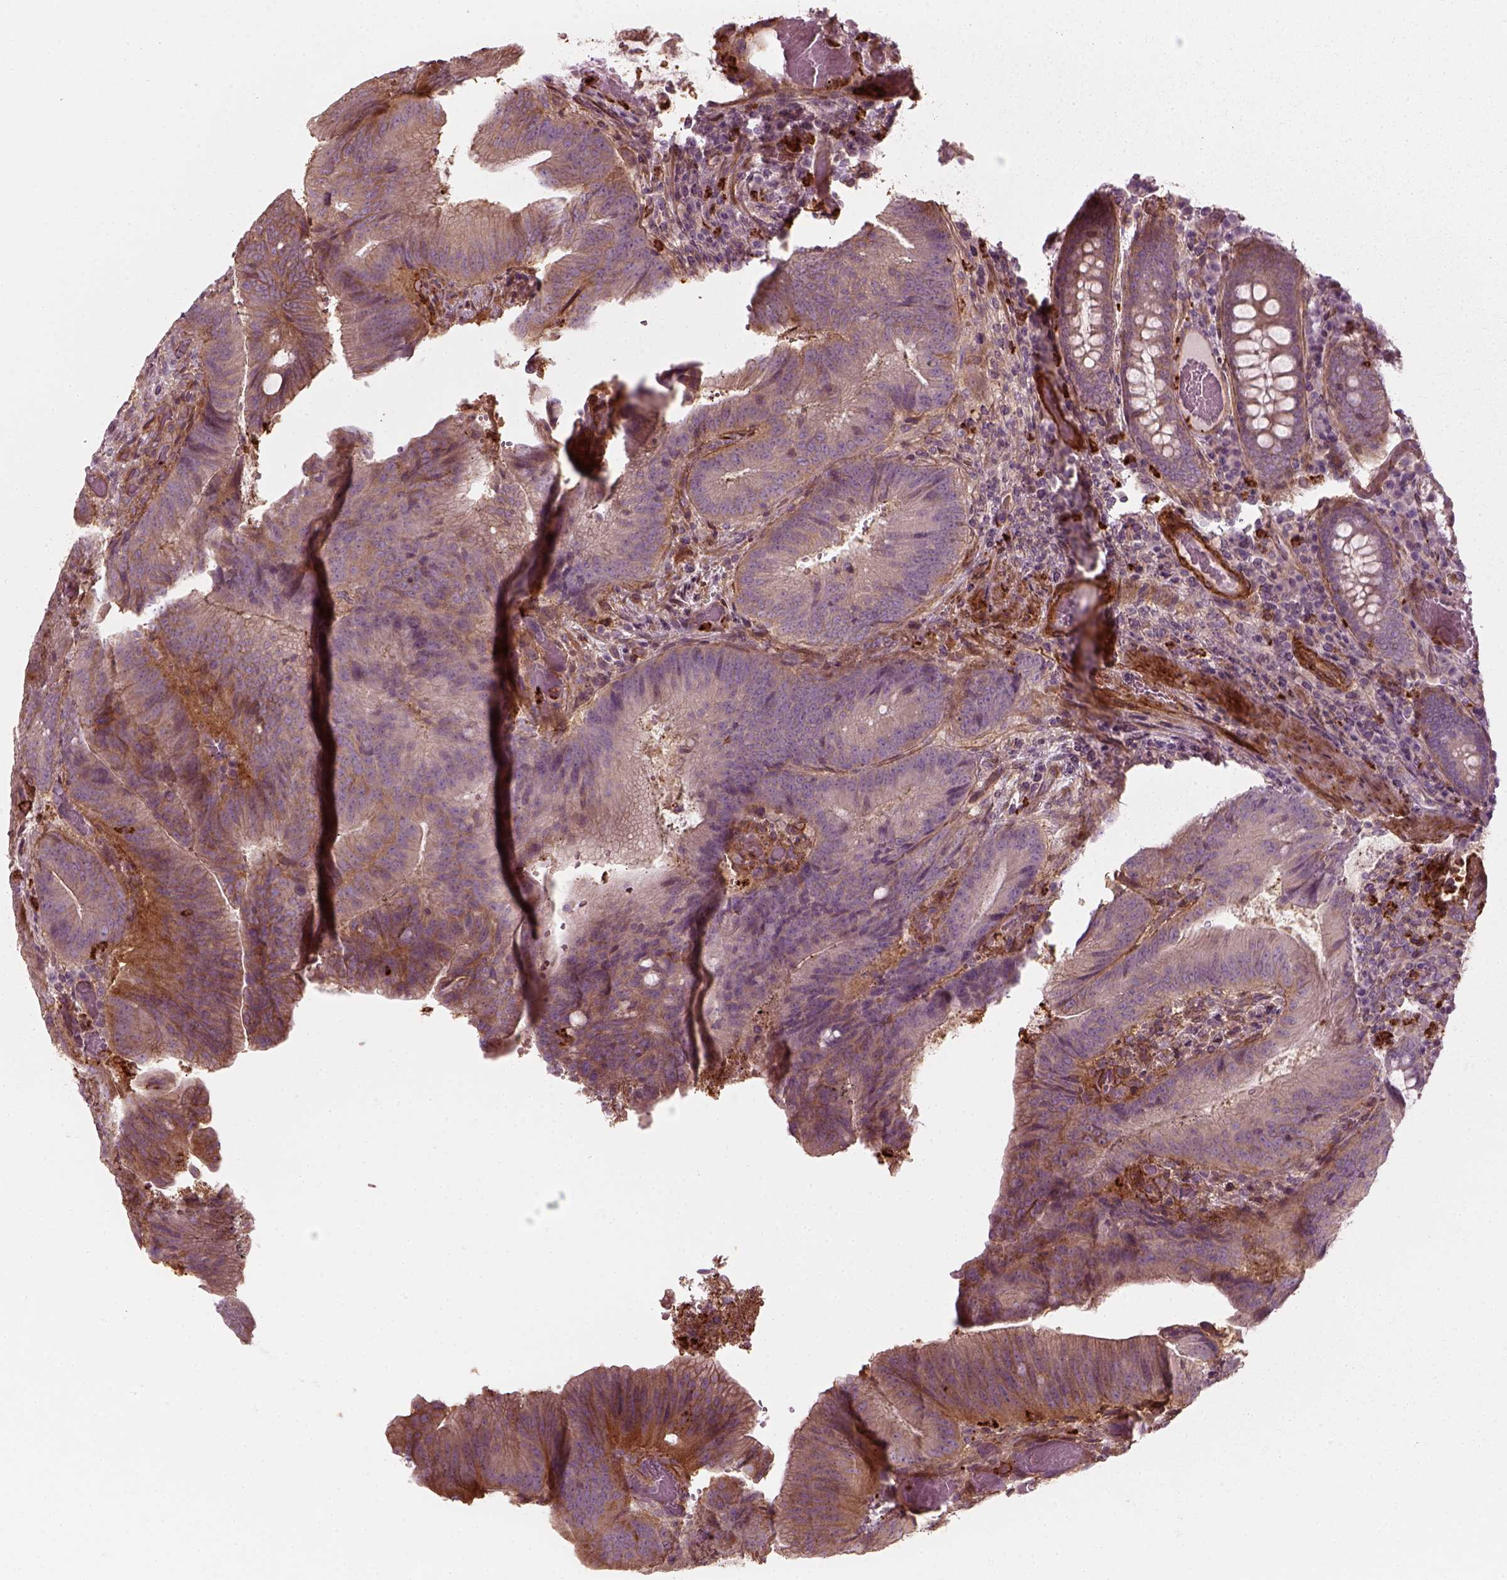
{"staining": {"intensity": "weak", "quantity": "<25%", "location": "cytoplasmic/membranous"}, "tissue": "colorectal cancer", "cell_type": "Tumor cells", "image_type": "cancer", "snomed": [{"axis": "morphology", "description": "Adenocarcinoma, NOS"}, {"axis": "topography", "description": "Colon"}], "caption": "Immunohistochemistry (IHC) of human adenocarcinoma (colorectal) shows no expression in tumor cells. Nuclei are stained in blue.", "gene": "NPTN", "patient": {"sex": "female", "age": 43}}